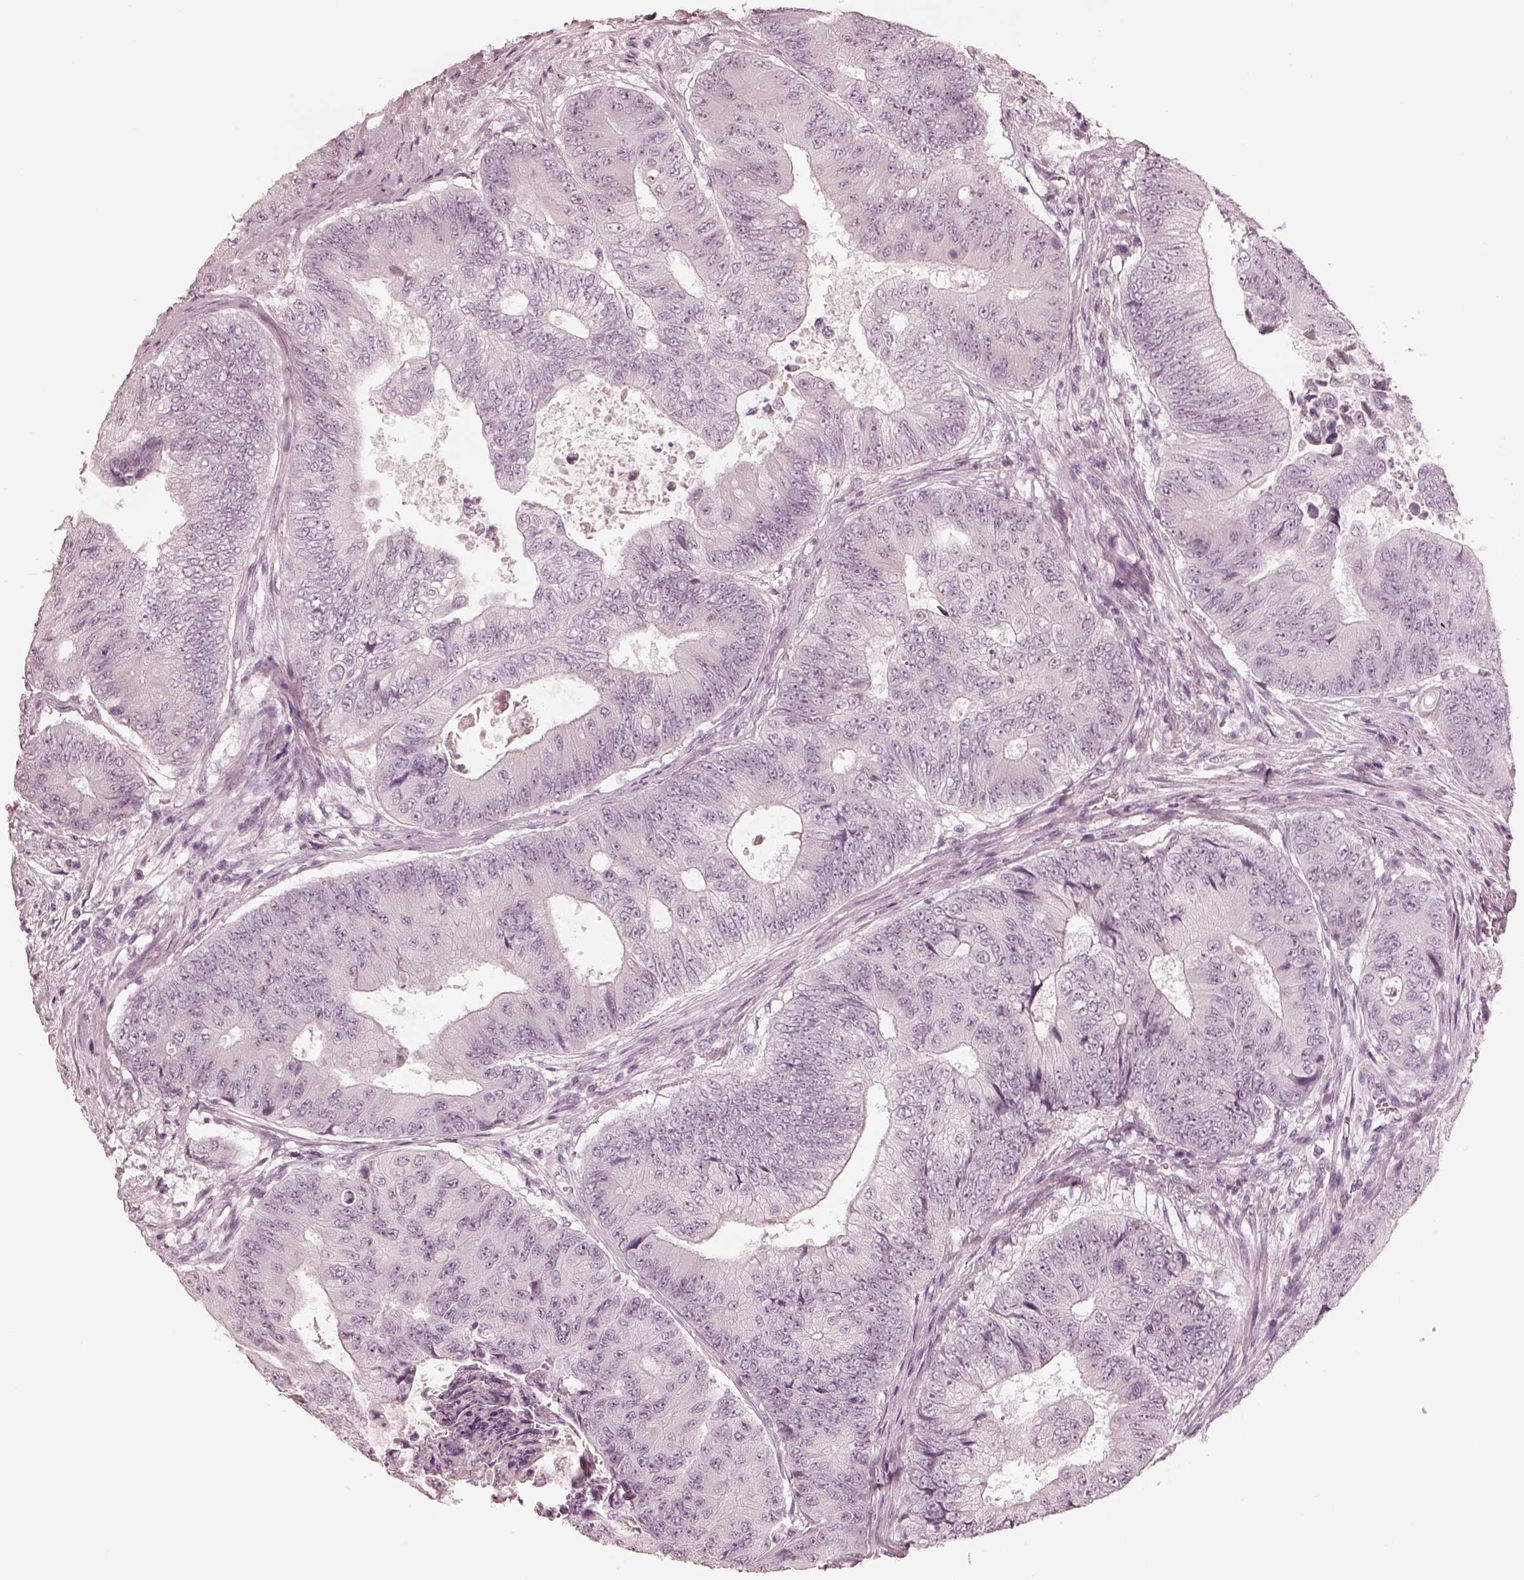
{"staining": {"intensity": "negative", "quantity": "none", "location": "none"}, "tissue": "colorectal cancer", "cell_type": "Tumor cells", "image_type": "cancer", "snomed": [{"axis": "morphology", "description": "Adenocarcinoma, NOS"}, {"axis": "topography", "description": "Colon"}], "caption": "Colorectal adenocarcinoma was stained to show a protein in brown. There is no significant staining in tumor cells.", "gene": "CALR3", "patient": {"sex": "female", "age": 48}}